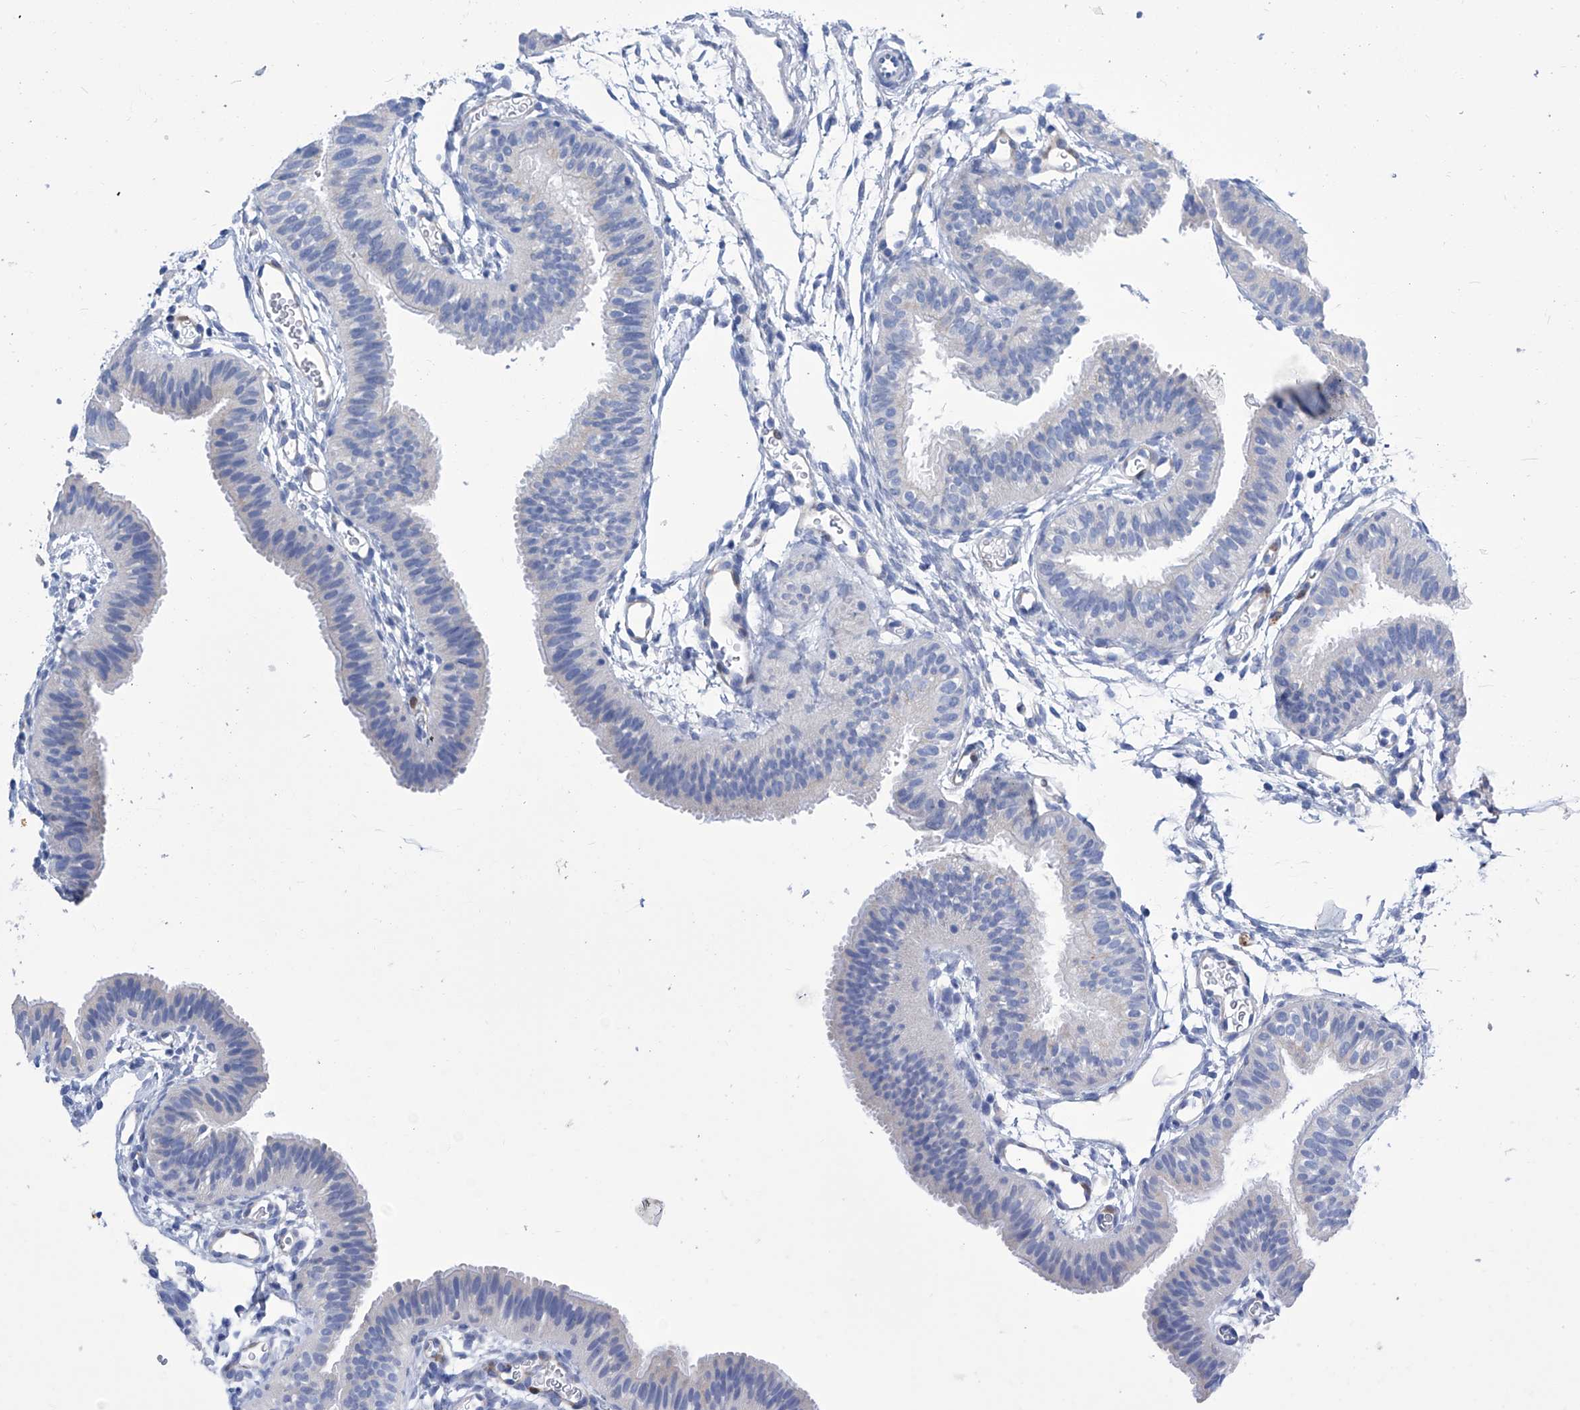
{"staining": {"intensity": "negative", "quantity": "none", "location": "none"}, "tissue": "fallopian tube", "cell_type": "Glandular cells", "image_type": "normal", "snomed": [{"axis": "morphology", "description": "Normal tissue, NOS"}, {"axis": "topography", "description": "Fallopian tube"}], "caption": "Immunohistochemistry of unremarkable human fallopian tube shows no staining in glandular cells.", "gene": "IMPA2", "patient": {"sex": "female", "age": 35}}